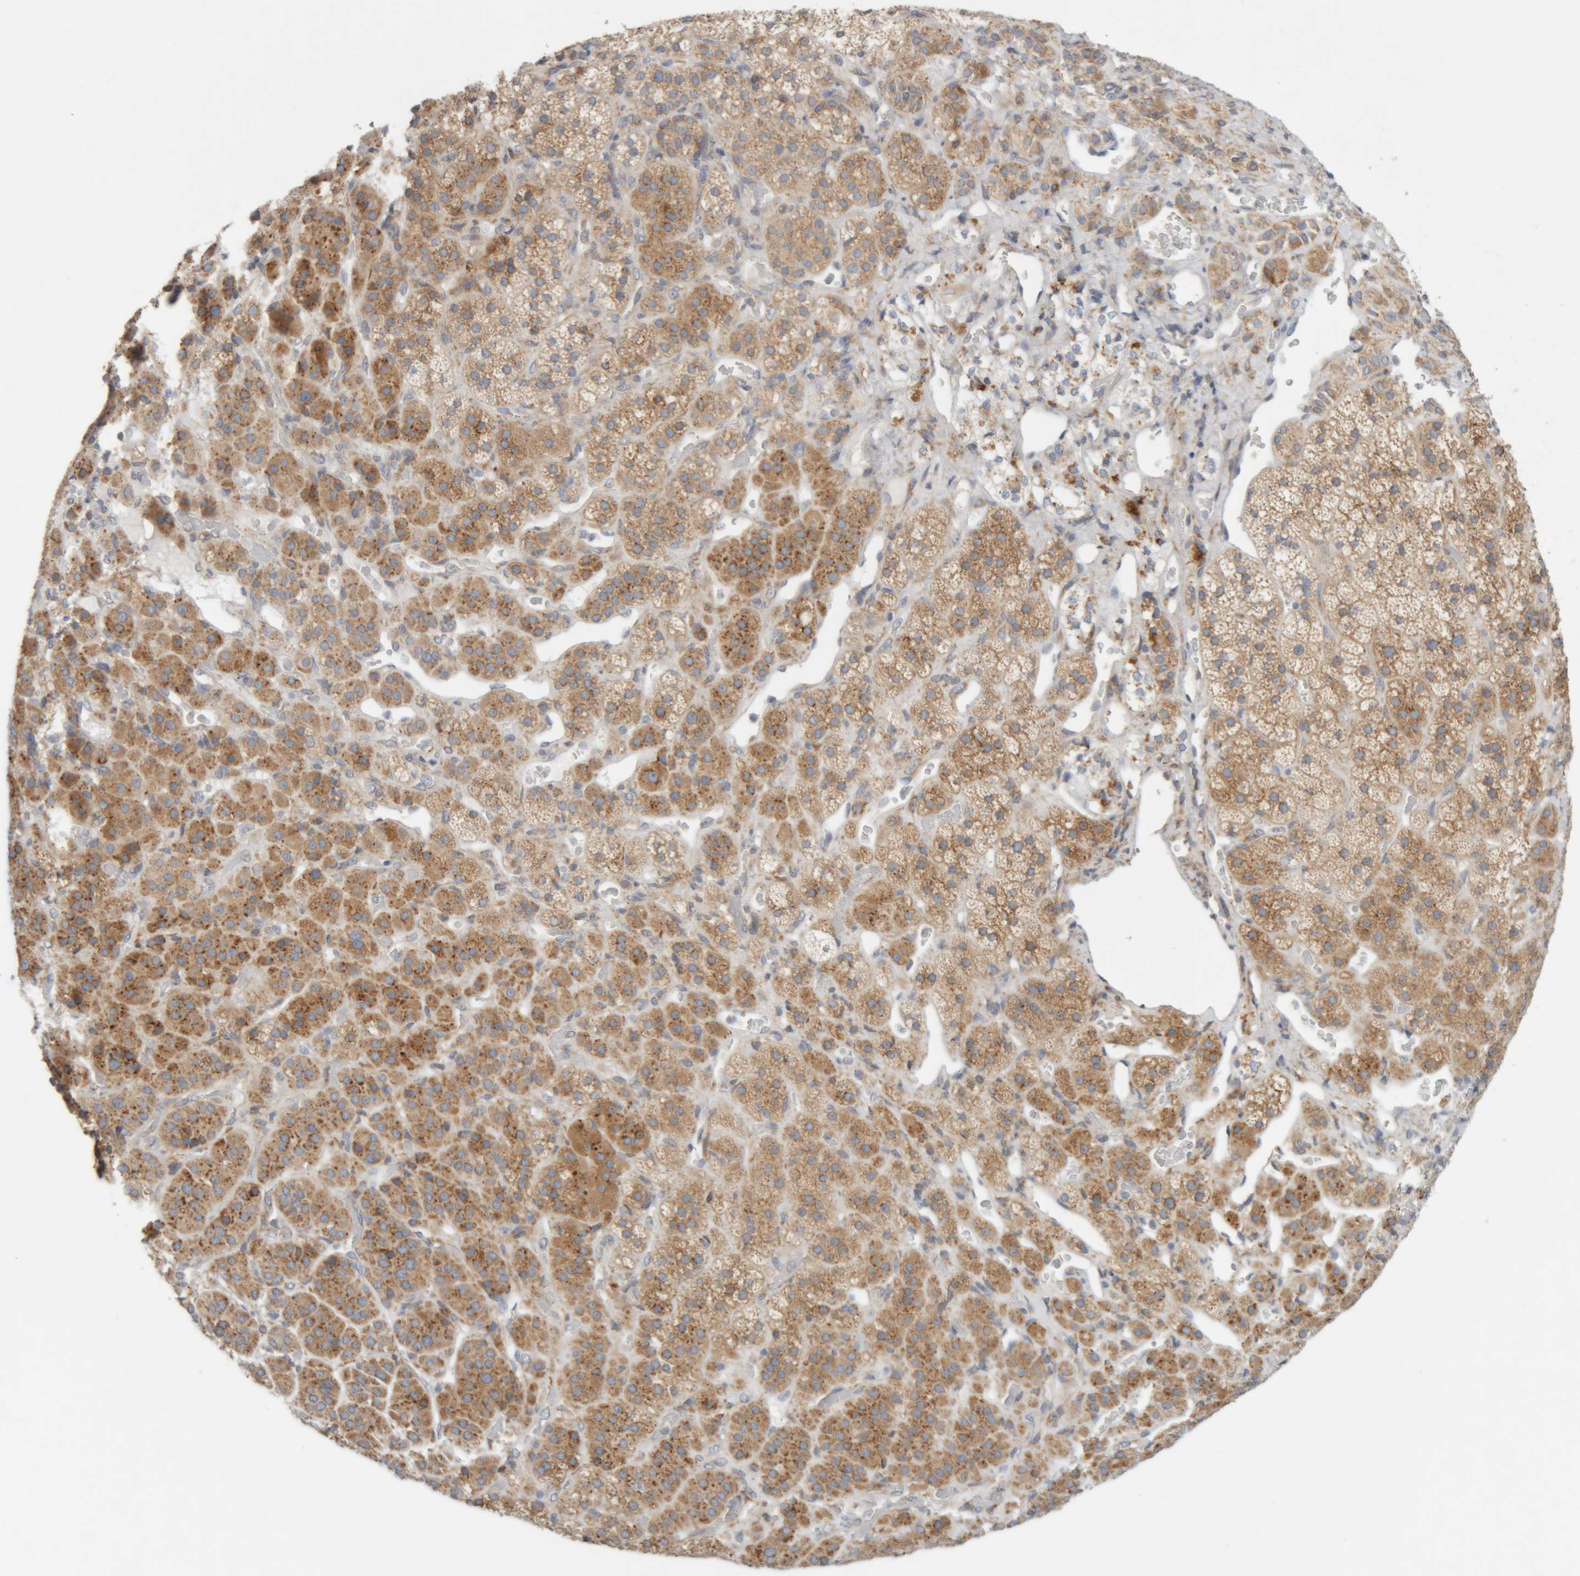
{"staining": {"intensity": "moderate", "quantity": ">75%", "location": "cytoplasmic/membranous"}, "tissue": "adrenal gland", "cell_type": "Glandular cells", "image_type": "normal", "snomed": [{"axis": "morphology", "description": "Normal tissue, NOS"}, {"axis": "topography", "description": "Adrenal gland"}], "caption": "The histopathology image reveals a brown stain indicating the presence of a protein in the cytoplasmic/membranous of glandular cells in adrenal gland. (brown staining indicates protein expression, while blue staining denotes nuclei).", "gene": "RPN2", "patient": {"sex": "male", "age": 57}}